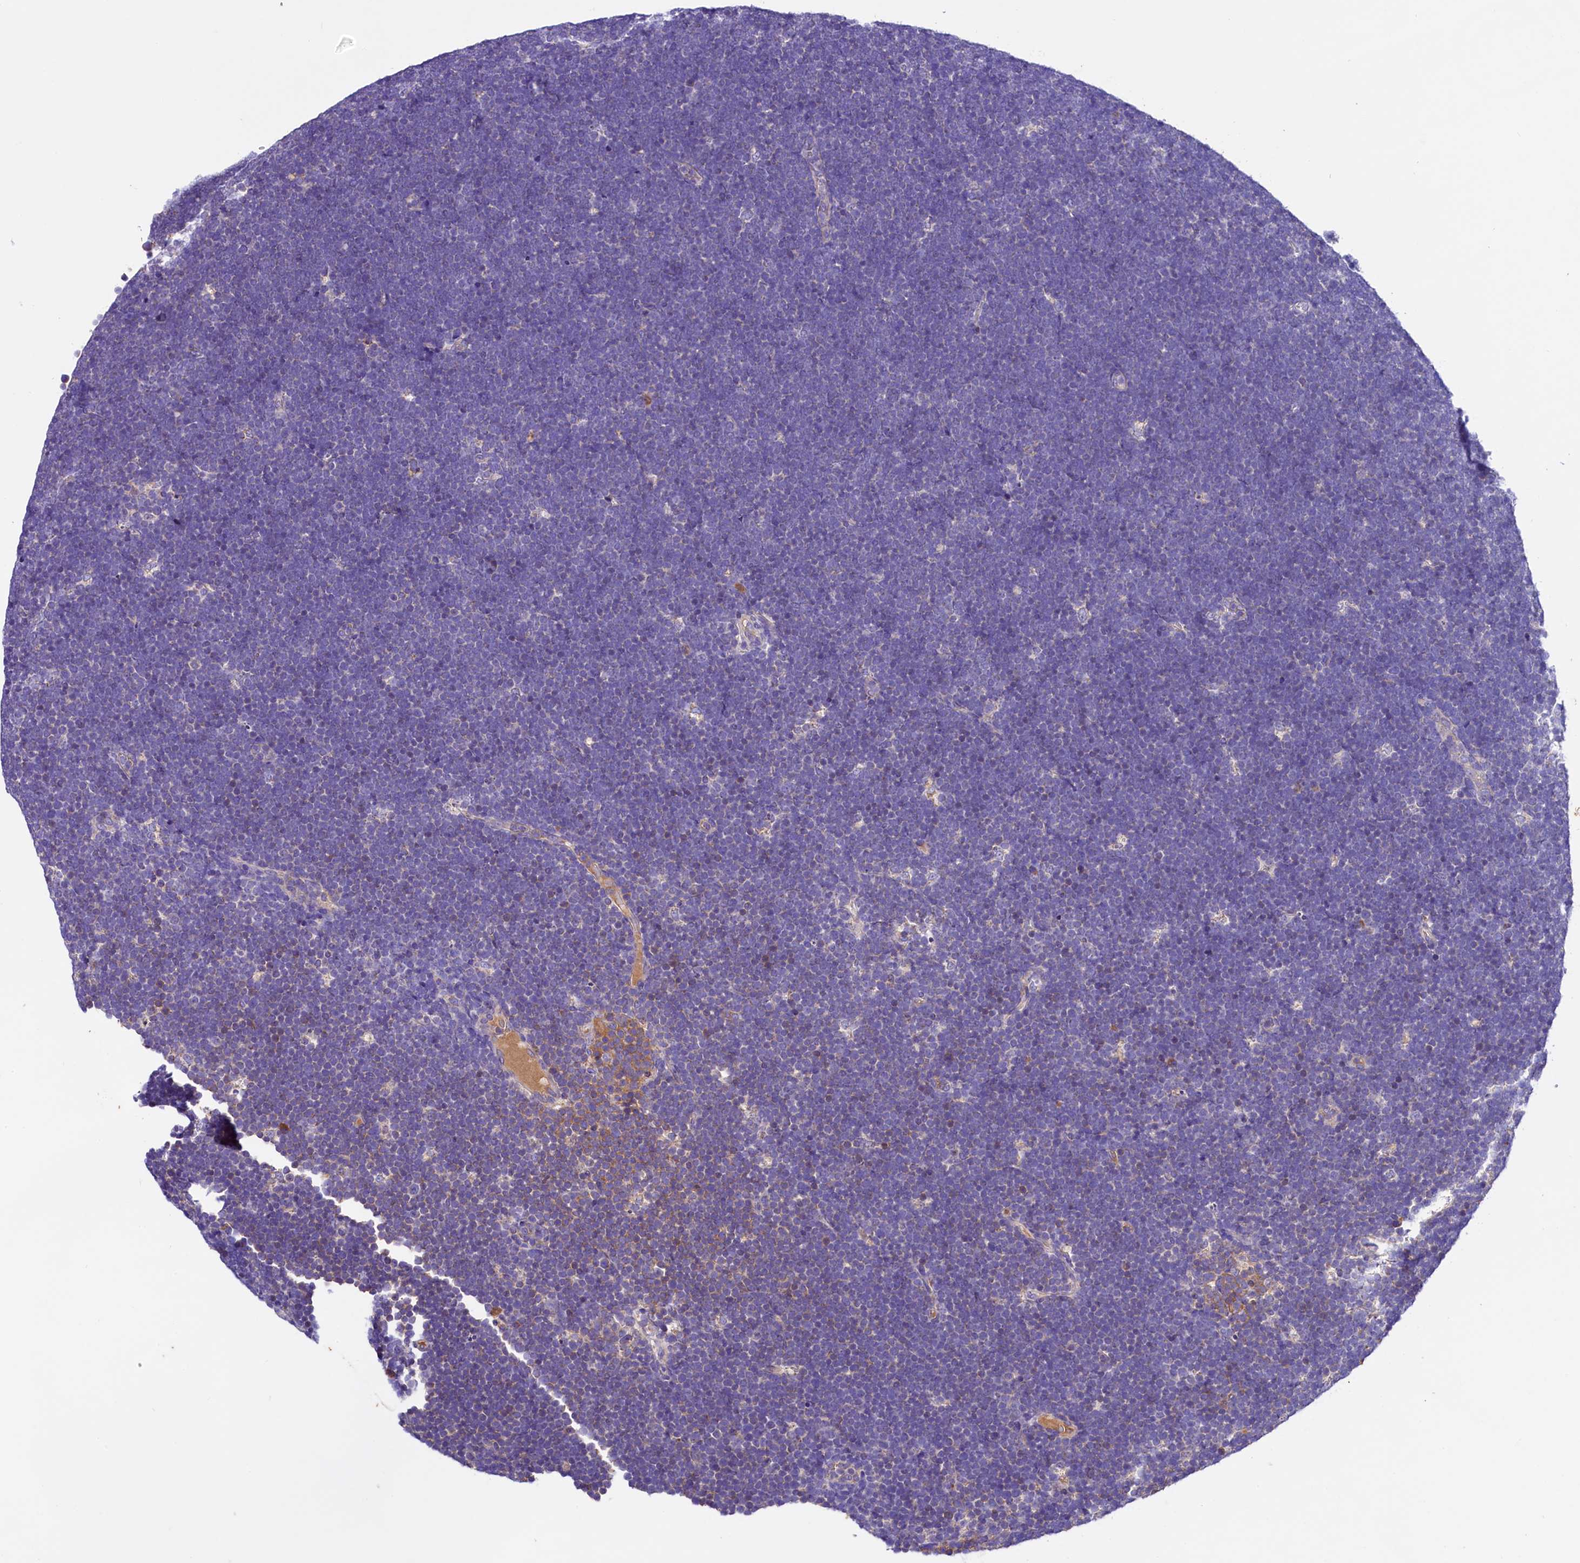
{"staining": {"intensity": "negative", "quantity": "none", "location": "none"}, "tissue": "lymphoma", "cell_type": "Tumor cells", "image_type": "cancer", "snomed": [{"axis": "morphology", "description": "Malignant lymphoma, non-Hodgkin's type, High grade"}, {"axis": "topography", "description": "Lymph node"}], "caption": "Immunohistochemistry (IHC) histopathology image of neoplastic tissue: human high-grade malignant lymphoma, non-Hodgkin's type stained with DAB (3,3'-diaminobenzidine) reveals no significant protein staining in tumor cells.", "gene": "SIX5", "patient": {"sex": "male", "age": 13}}